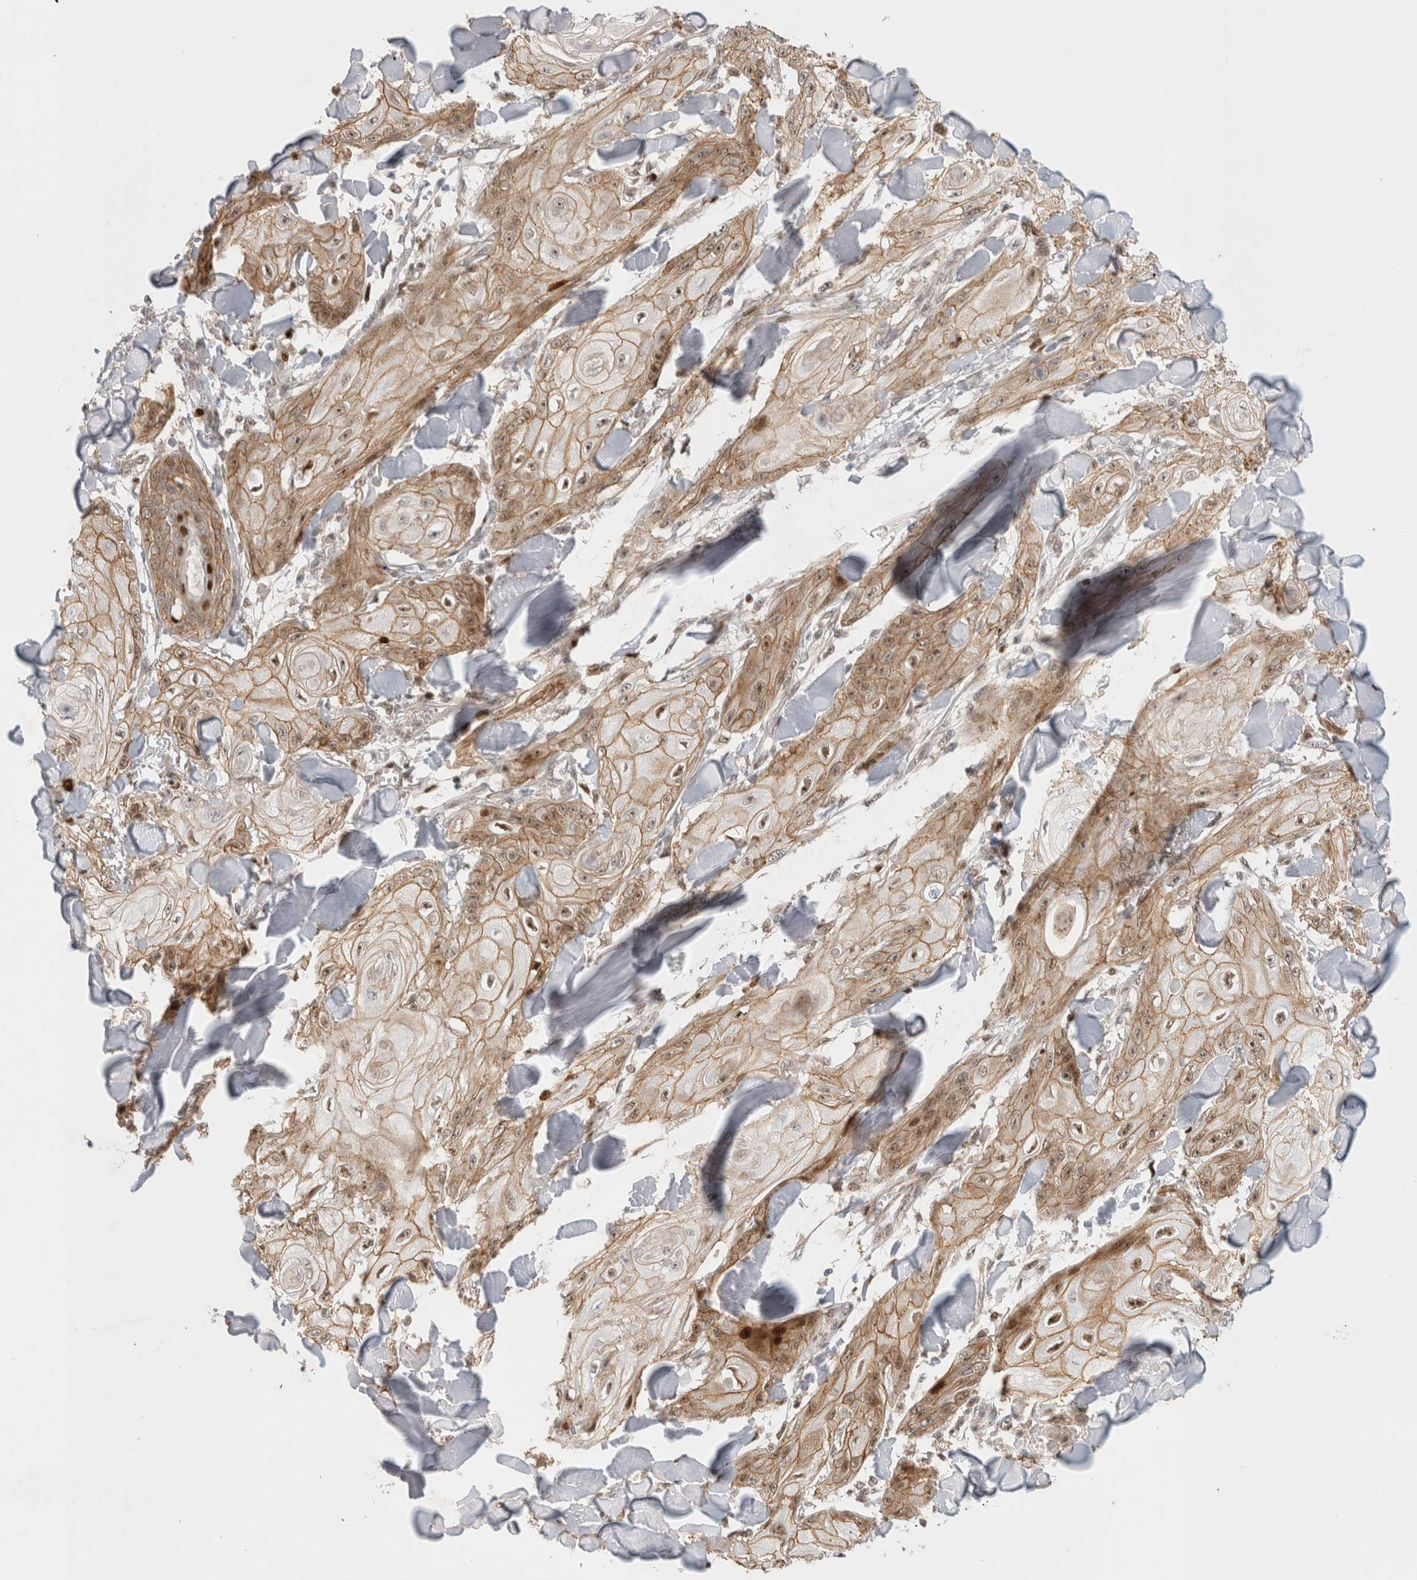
{"staining": {"intensity": "moderate", "quantity": ">75%", "location": "cytoplasmic/membranous,nuclear"}, "tissue": "skin cancer", "cell_type": "Tumor cells", "image_type": "cancer", "snomed": [{"axis": "morphology", "description": "Squamous cell carcinoma, NOS"}, {"axis": "topography", "description": "Skin"}], "caption": "Immunohistochemical staining of human skin squamous cell carcinoma demonstrates moderate cytoplasmic/membranous and nuclear protein expression in about >75% of tumor cells. Ihc stains the protein in brown and the nuclei are stained blue.", "gene": "TCF4", "patient": {"sex": "male", "age": 74}}